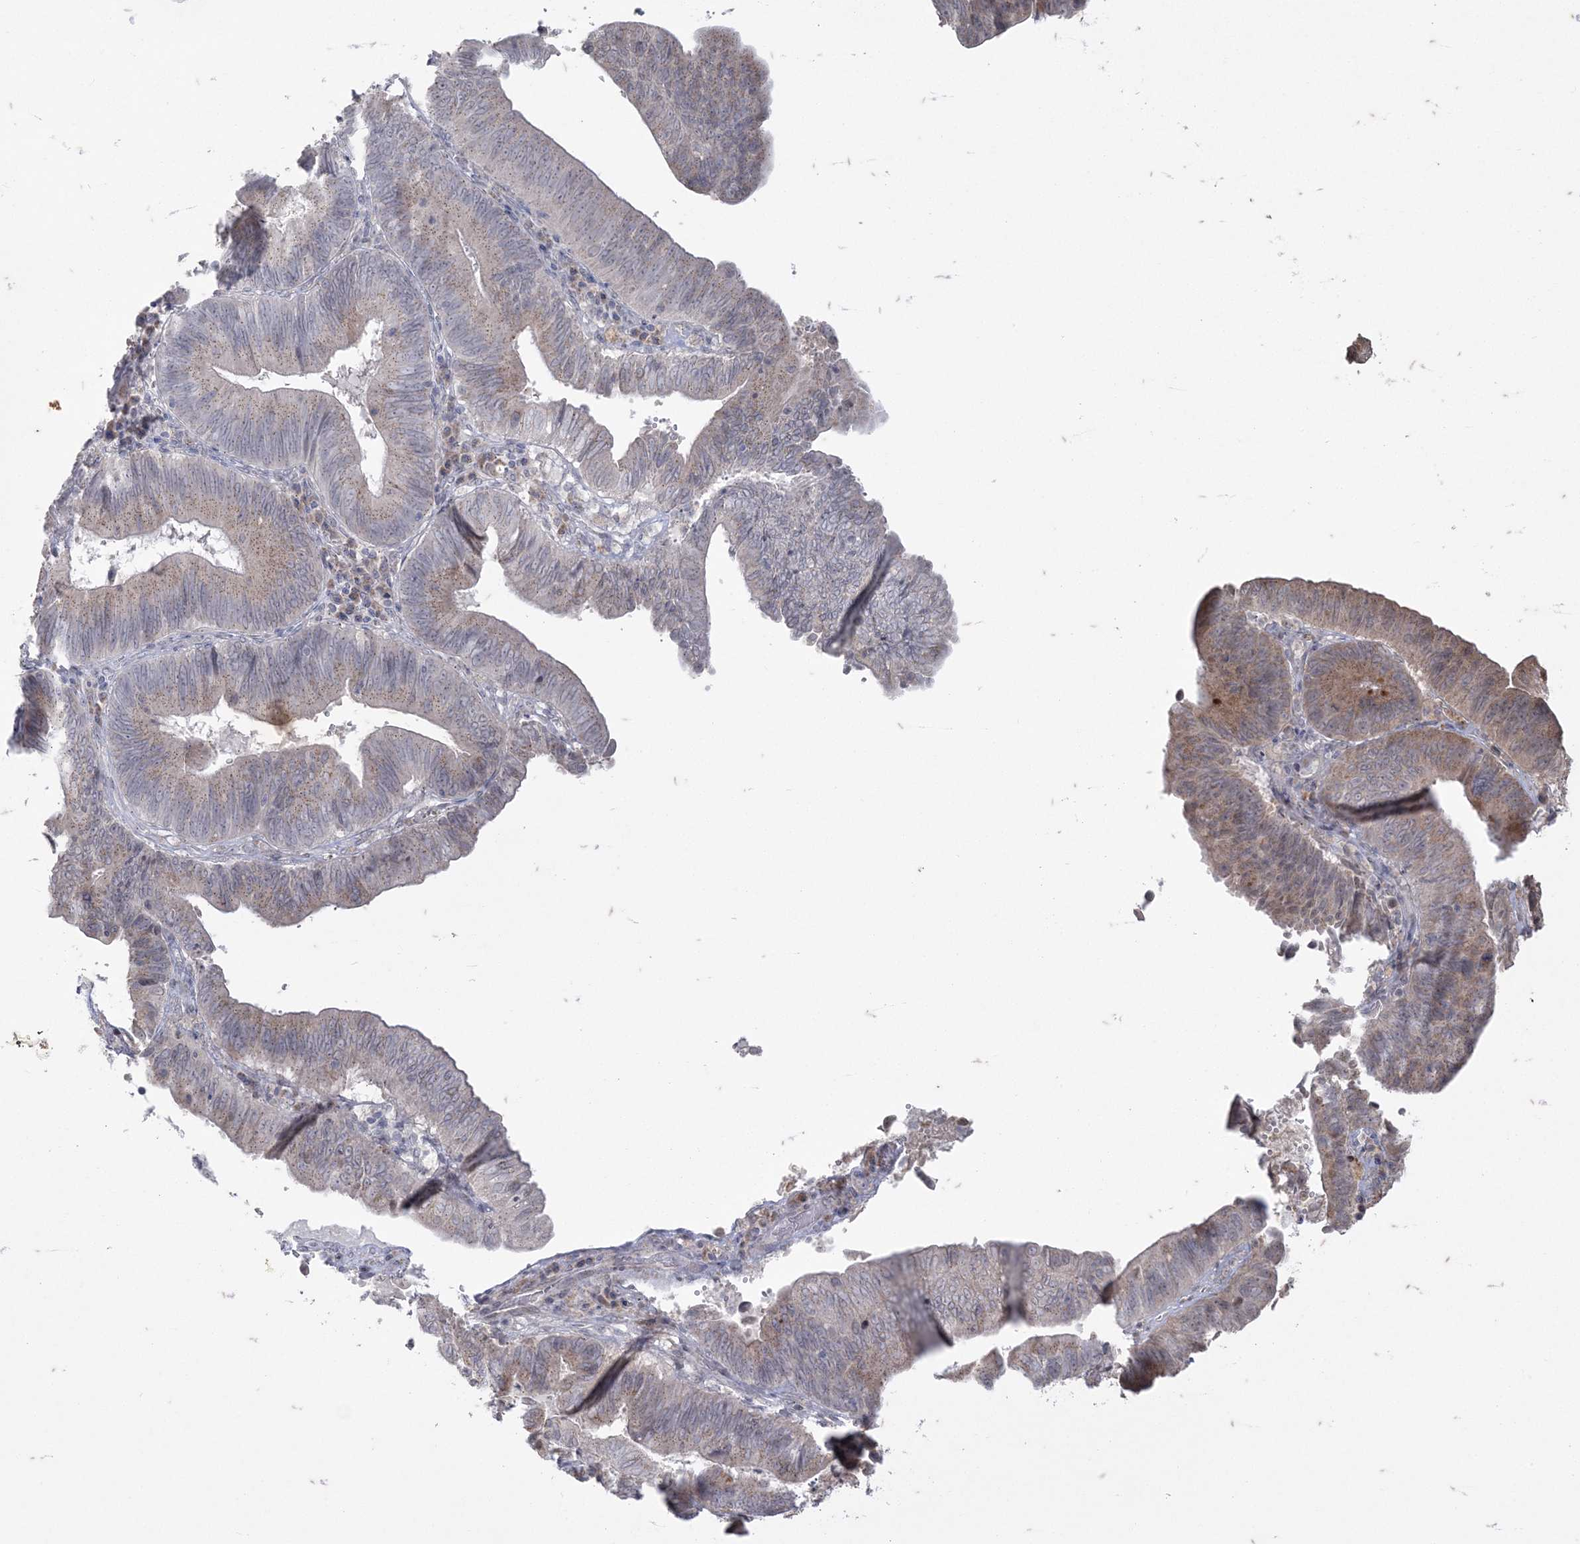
{"staining": {"intensity": "weak", "quantity": "25%-75%", "location": "cytoplasmic/membranous"}, "tissue": "pancreatic cancer", "cell_type": "Tumor cells", "image_type": "cancer", "snomed": [{"axis": "morphology", "description": "Adenocarcinoma, NOS"}, {"axis": "topography", "description": "Pancreas"}], "caption": "A low amount of weak cytoplasmic/membranous expression is identified in about 25%-75% of tumor cells in pancreatic cancer tissue. The staining is performed using DAB brown chromogen to label protein expression. The nuclei are counter-stained blue using hematoxylin.", "gene": "RRAS", "patient": {"sex": "male", "age": 63}}